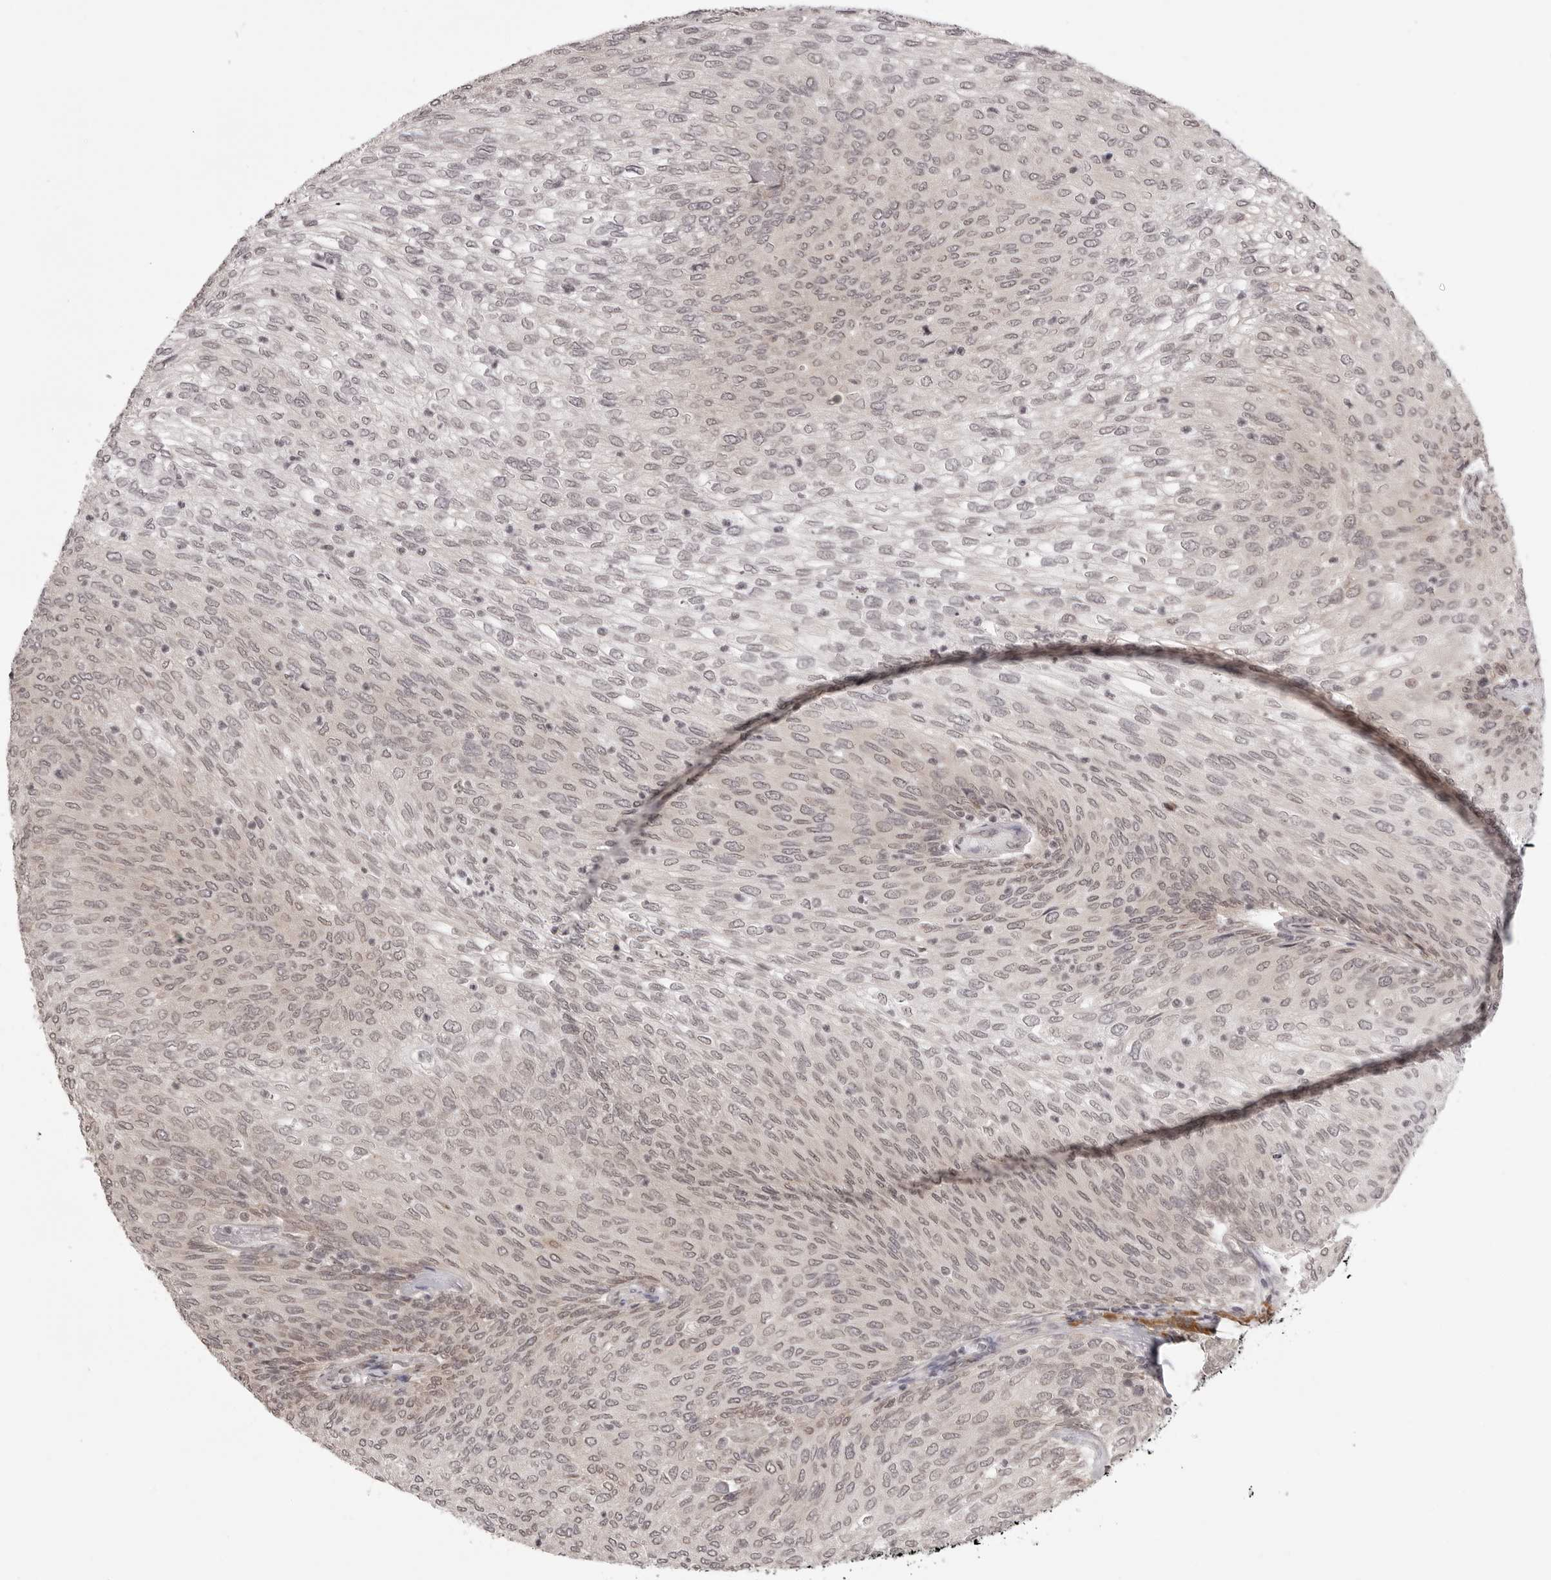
{"staining": {"intensity": "weak", "quantity": "25%-75%", "location": "nuclear"}, "tissue": "urothelial cancer", "cell_type": "Tumor cells", "image_type": "cancer", "snomed": [{"axis": "morphology", "description": "Urothelial carcinoma, Low grade"}, {"axis": "topography", "description": "Urinary bladder"}], "caption": "Urothelial cancer tissue shows weak nuclear positivity in about 25%-75% of tumor cells, visualized by immunohistochemistry.", "gene": "ZC3H11A", "patient": {"sex": "female", "age": 79}}